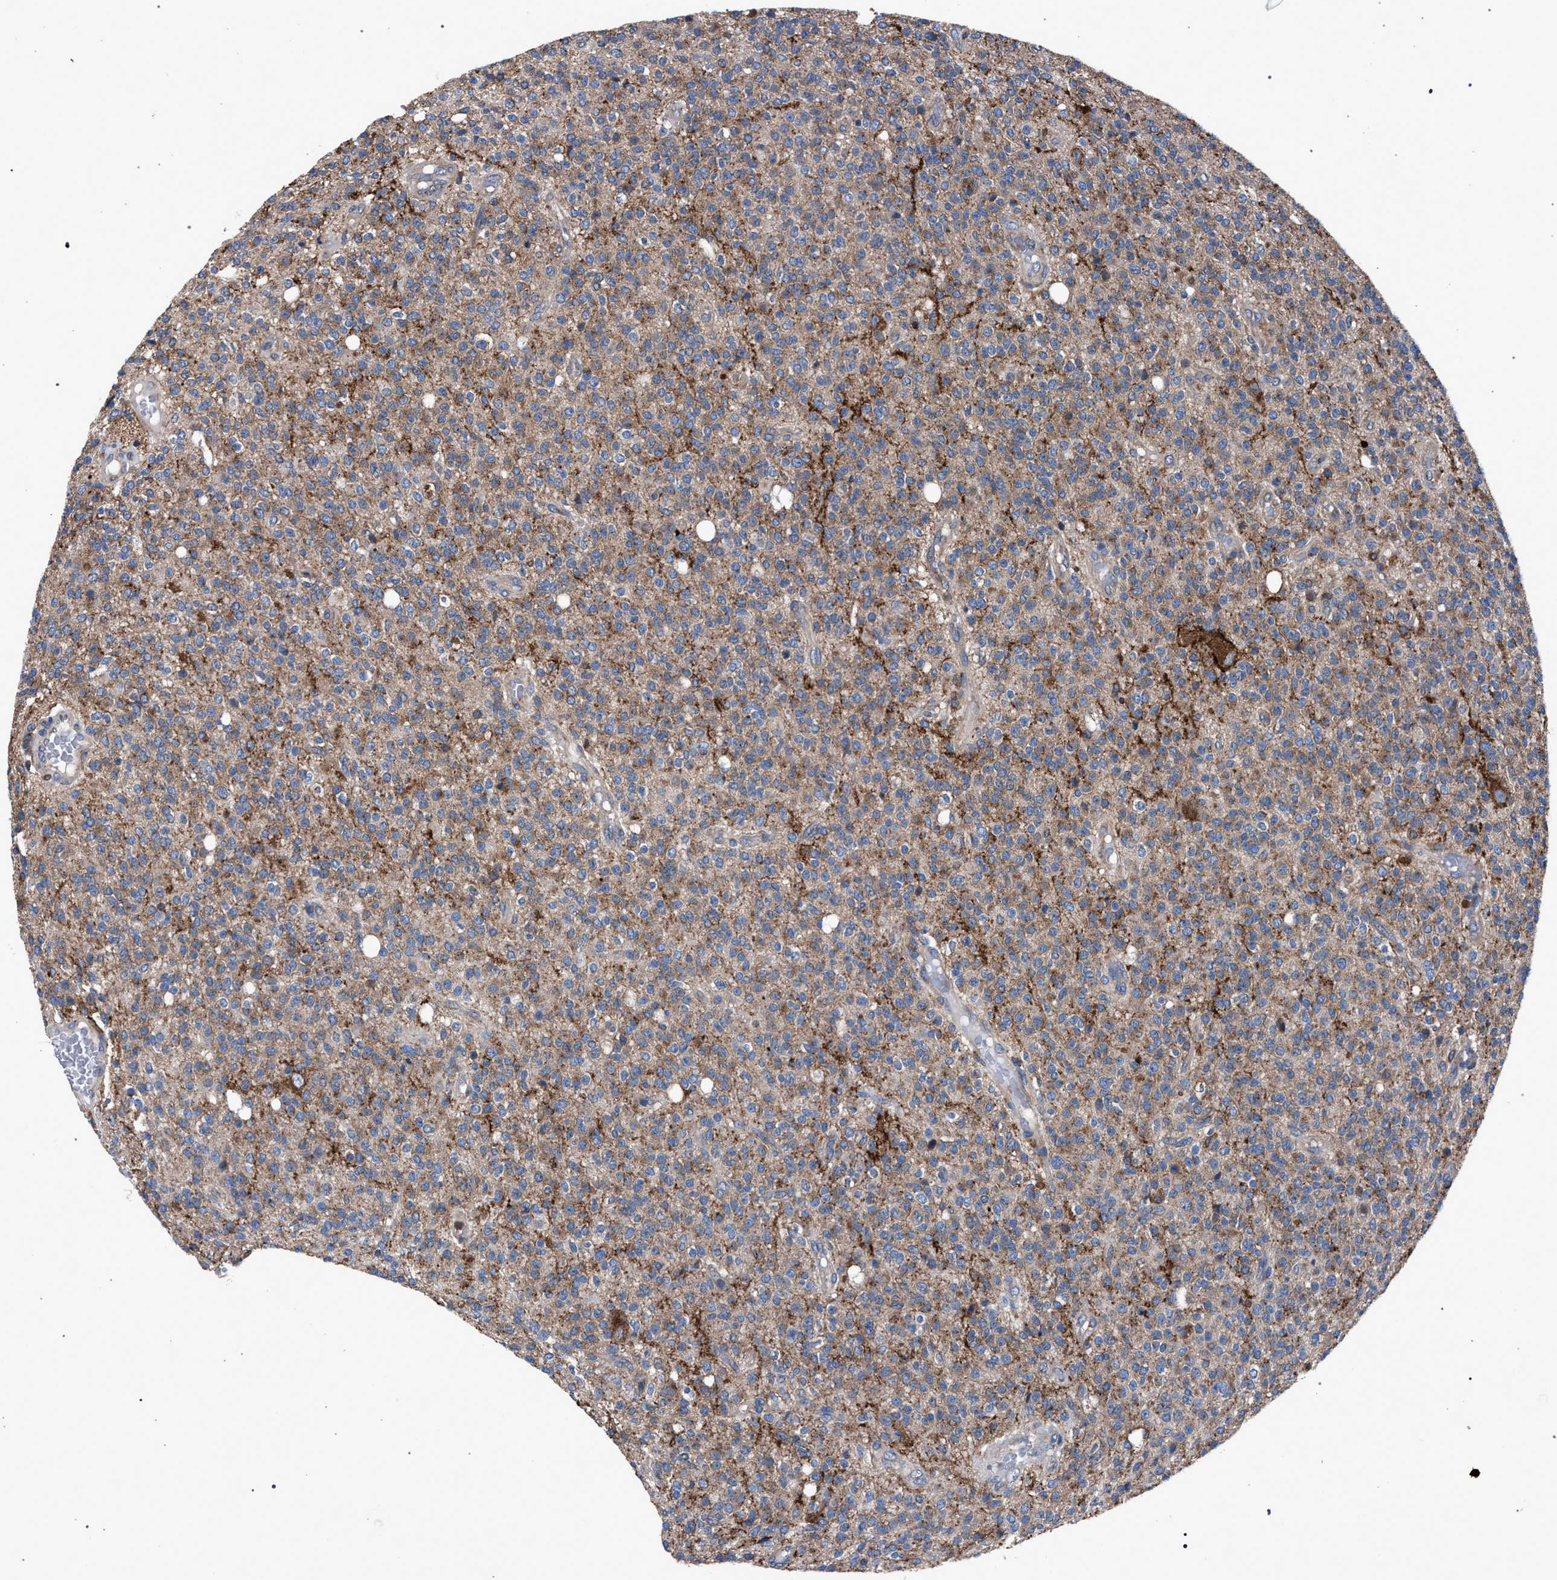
{"staining": {"intensity": "moderate", "quantity": "25%-75%", "location": "cytoplasmic/membranous"}, "tissue": "glioma", "cell_type": "Tumor cells", "image_type": "cancer", "snomed": [{"axis": "morphology", "description": "Glioma, malignant, High grade"}, {"axis": "topography", "description": "Brain"}], "caption": "Human glioma stained with a brown dye demonstrates moderate cytoplasmic/membranous positive expression in approximately 25%-75% of tumor cells.", "gene": "ATP6V0A1", "patient": {"sex": "male", "age": 34}}